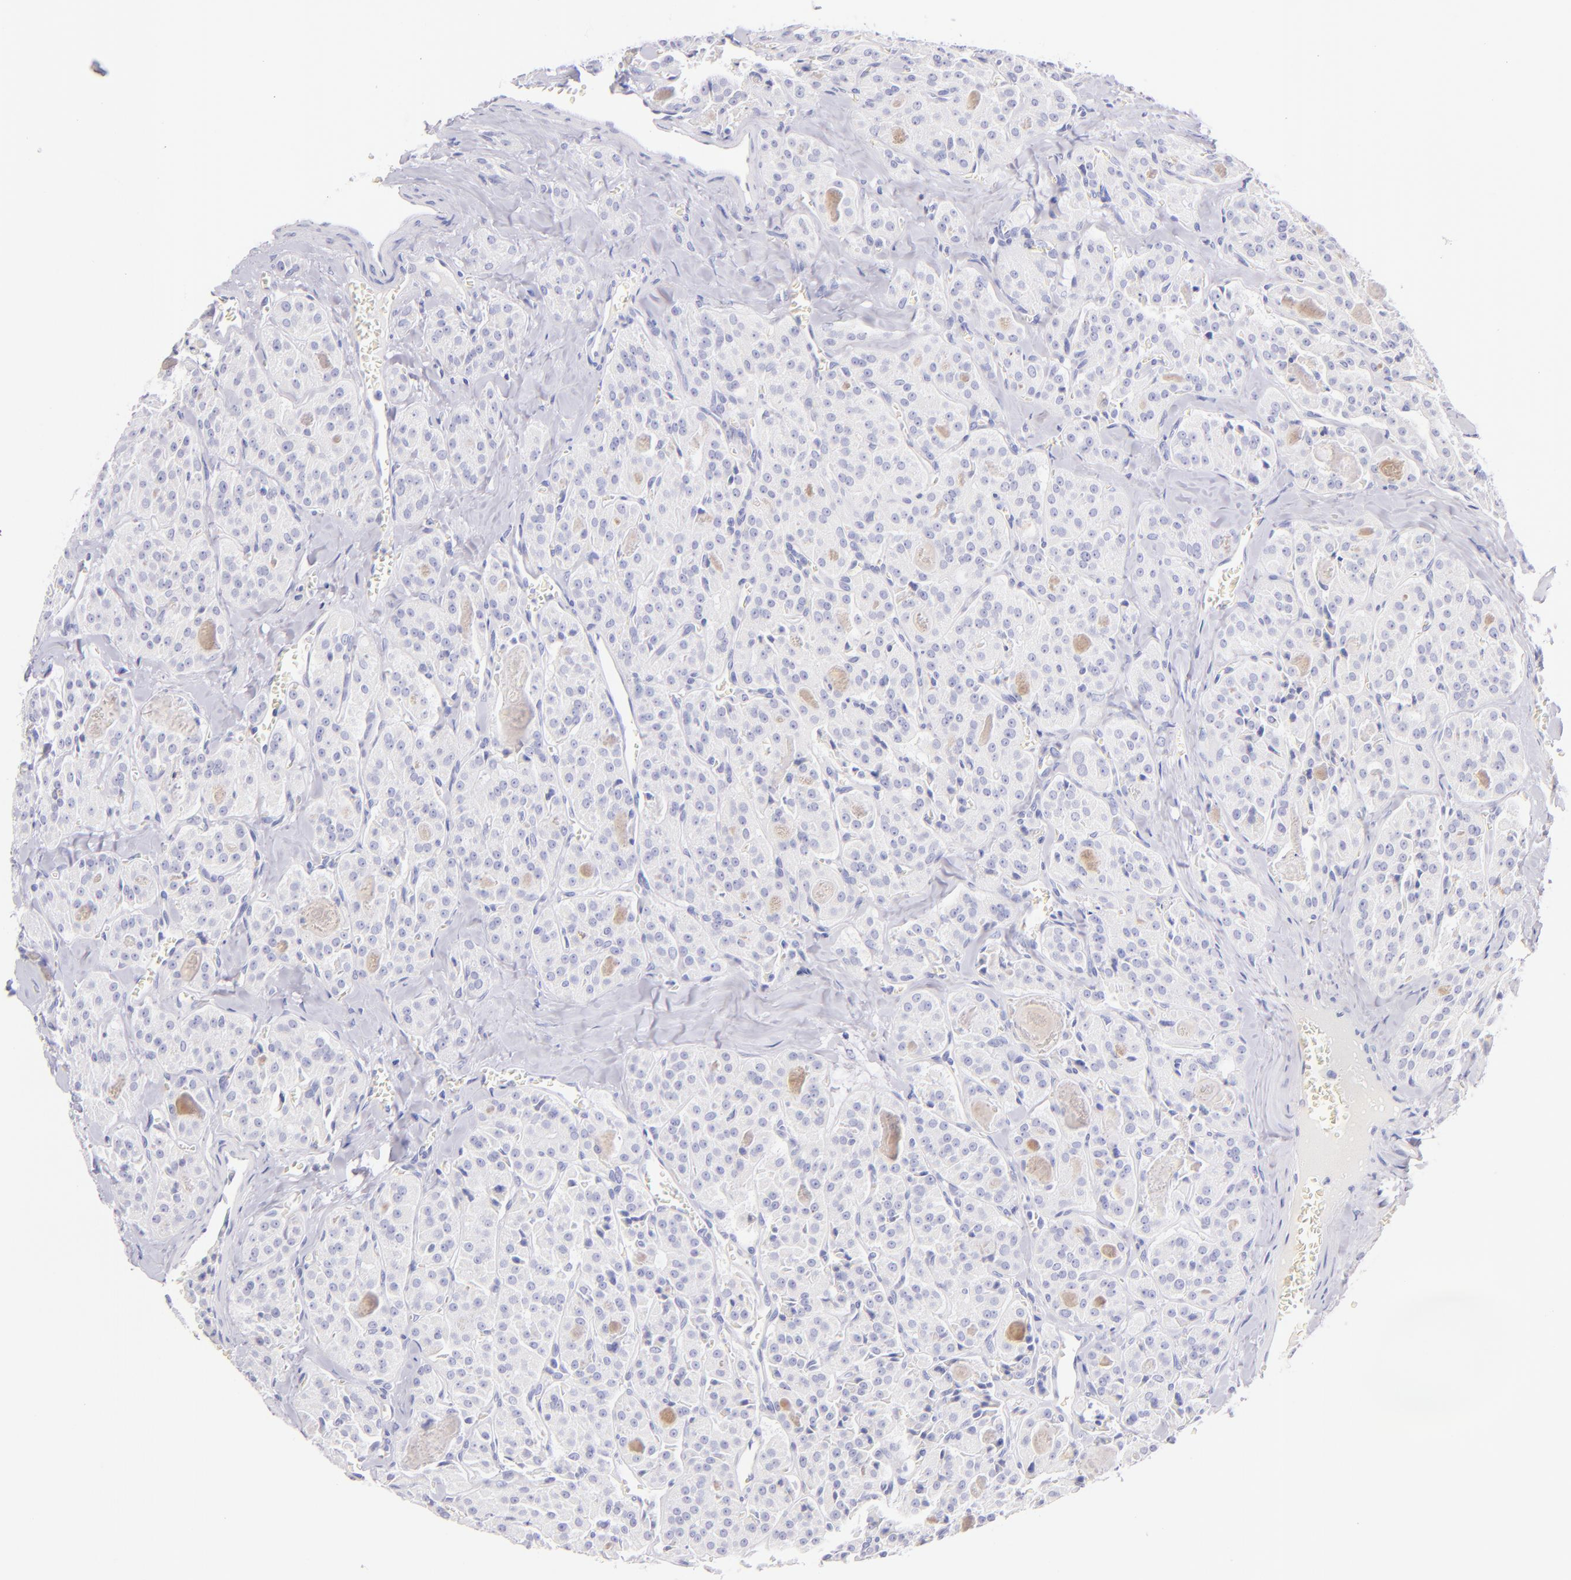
{"staining": {"intensity": "negative", "quantity": "none", "location": "none"}, "tissue": "thyroid cancer", "cell_type": "Tumor cells", "image_type": "cancer", "snomed": [{"axis": "morphology", "description": "Carcinoma, NOS"}, {"axis": "topography", "description": "Thyroid gland"}], "caption": "Immunohistochemical staining of human thyroid cancer (carcinoma) reveals no significant expression in tumor cells. (DAB IHC with hematoxylin counter stain).", "gene": "SDC1", "patient": {"sex": "male", "age": 76}}